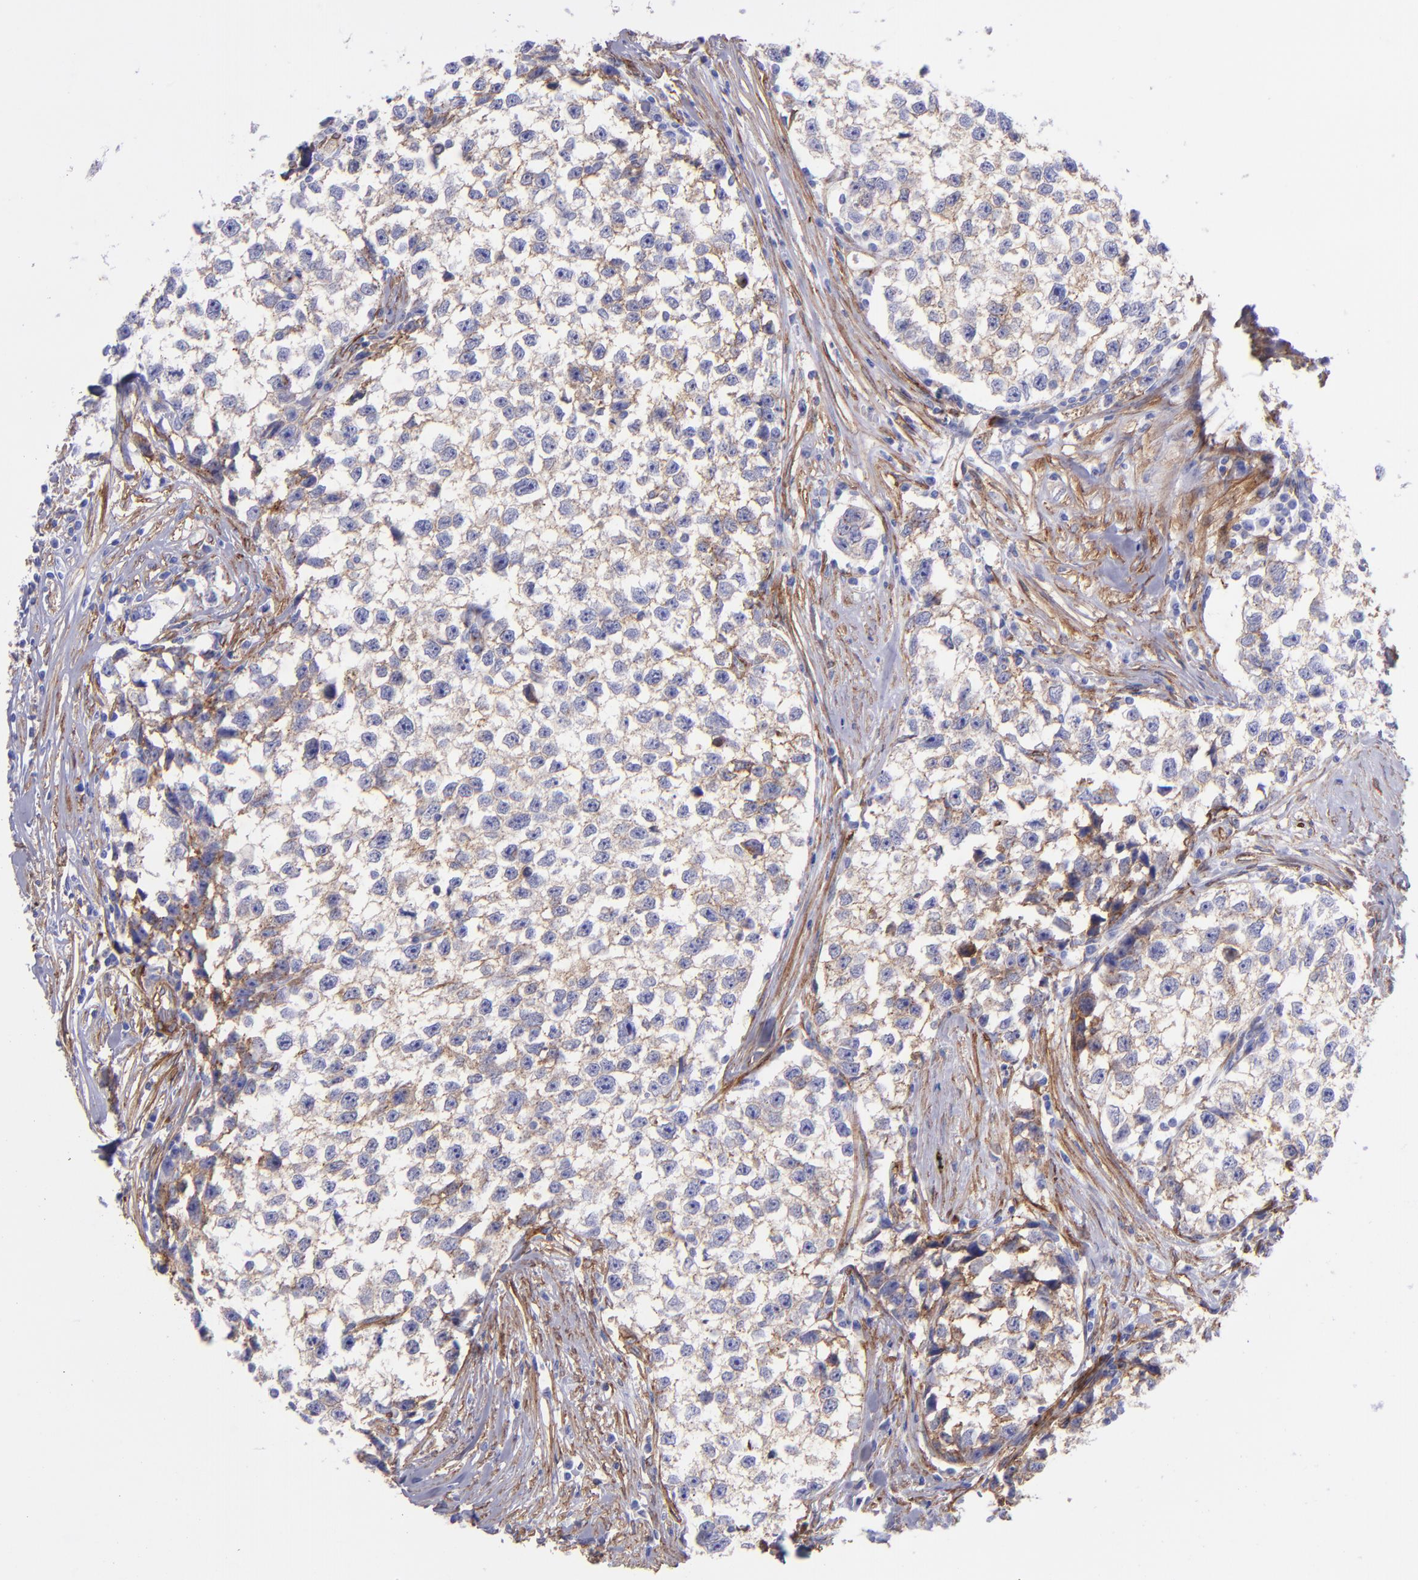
{"staining": {"intensity": "weak", "quantity": "<25%", "location": "cytoplasmic/membranous"}, "tissue": "testis cancer", "cell_type": "Tumor cells", "image_type": "cancer", "snomed": [{"axis": "morphology", "description": "Seminoma, NOS"}, {"axis": "morphology", "description": "Carcinoma, Embryonal, NOS"}, {"axis": "topography", "description": "Testis"}], "caption": "IHC of human testis seminoma exhibits no expression in tumor cells.", "gene": "ITGAV", "patient": {"sex": "male", "age": 30}}